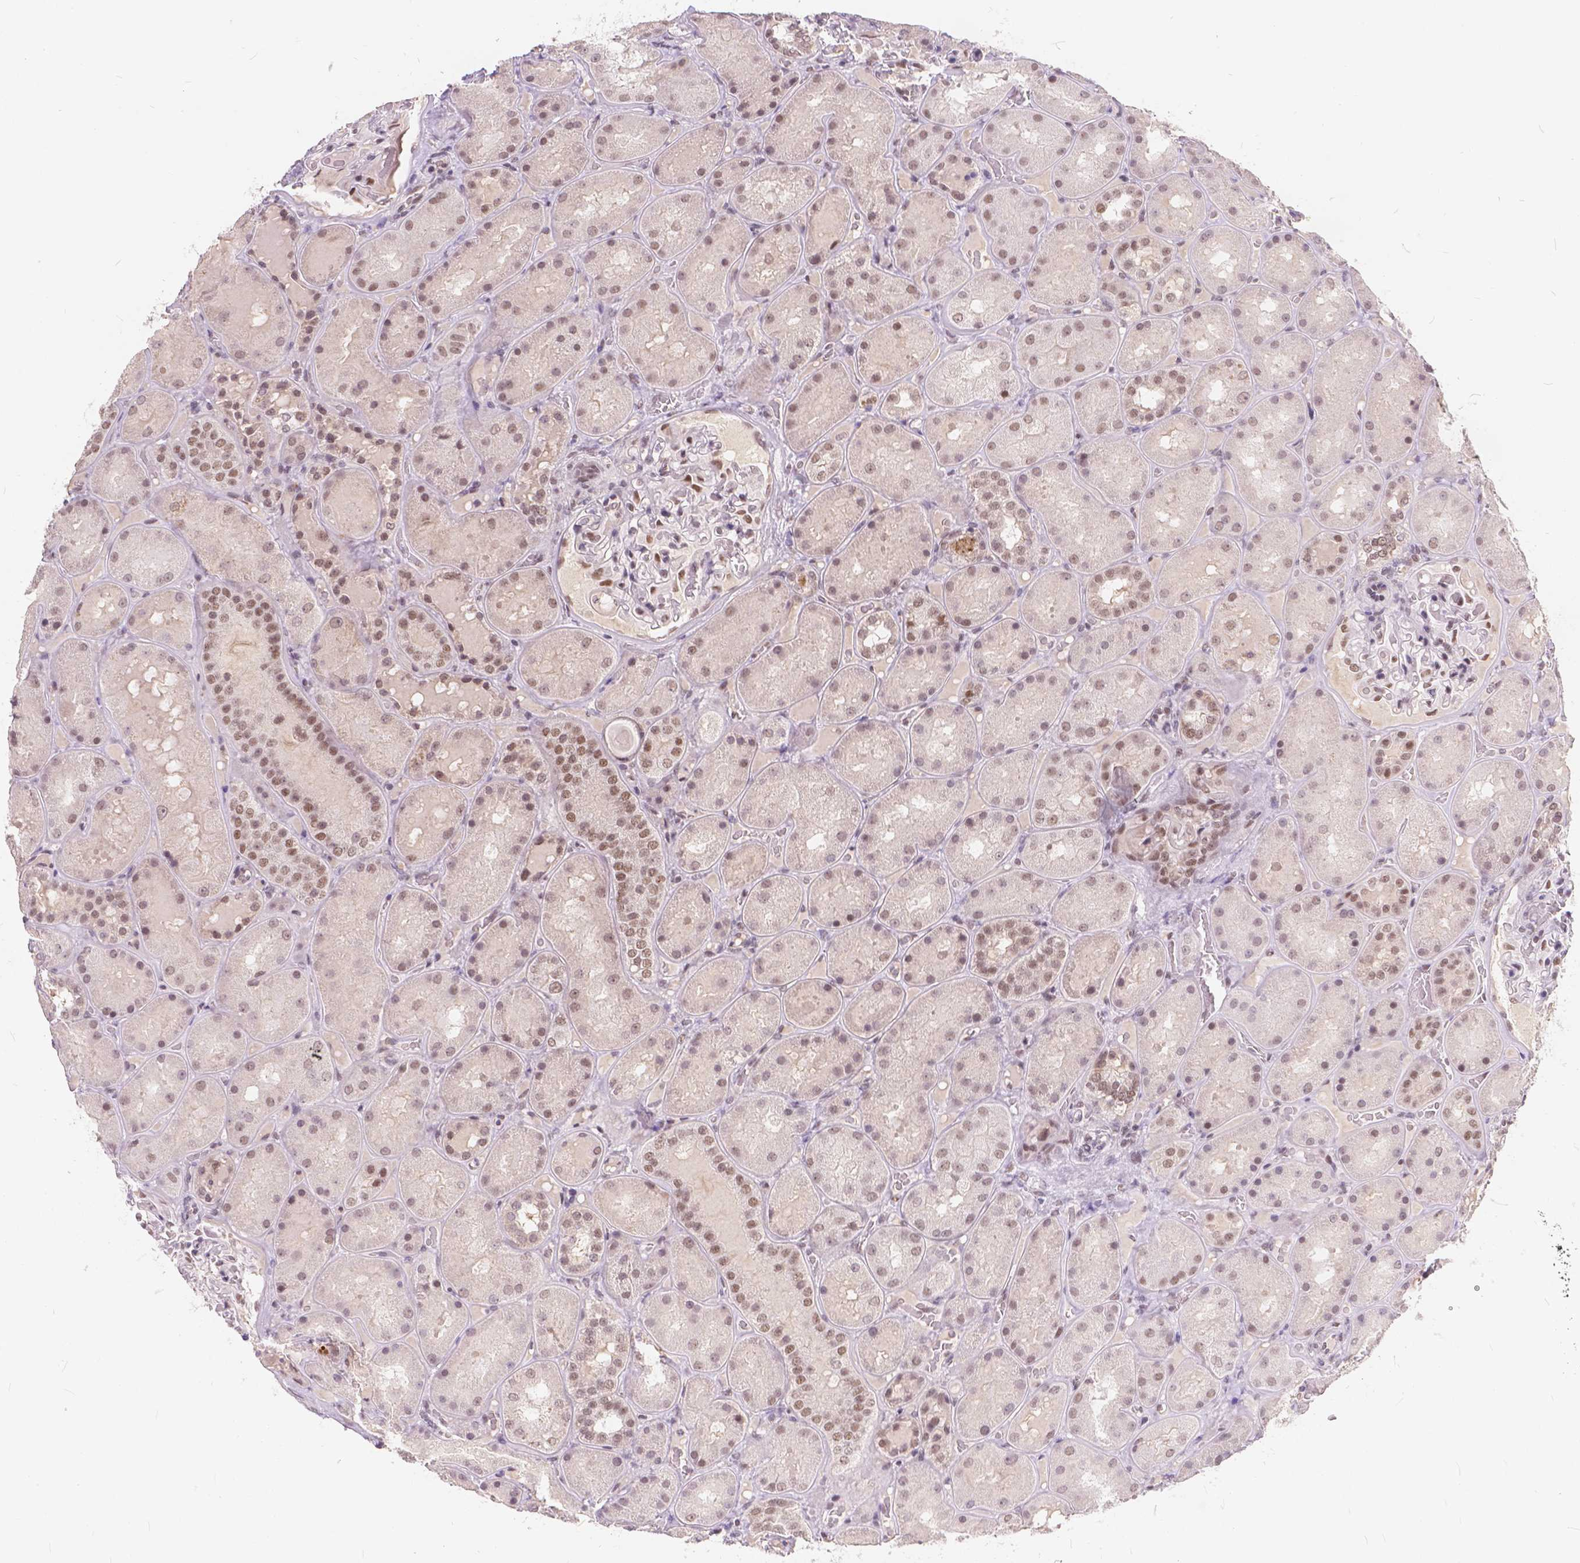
{"staining": {"intensity": "moderate", "quantity": "25%-75%", "location": "nuclear"}, "tissue": "kidney", "cell_type": "Cells in glomeruli", "image_type": "normal", "snomed": [{"axis": "morphology", "description": "Normal tissue, NOS"}, {"axis": "topography", "description": "Kidney"}], "caption": "Kidney stained for a protein (brown) shows moderate nuclear positive staining in approximately 25%-75% of cells in glomeruli.", "gene": "FAM53A", "patient": {"sex": "male", "age": 73}}